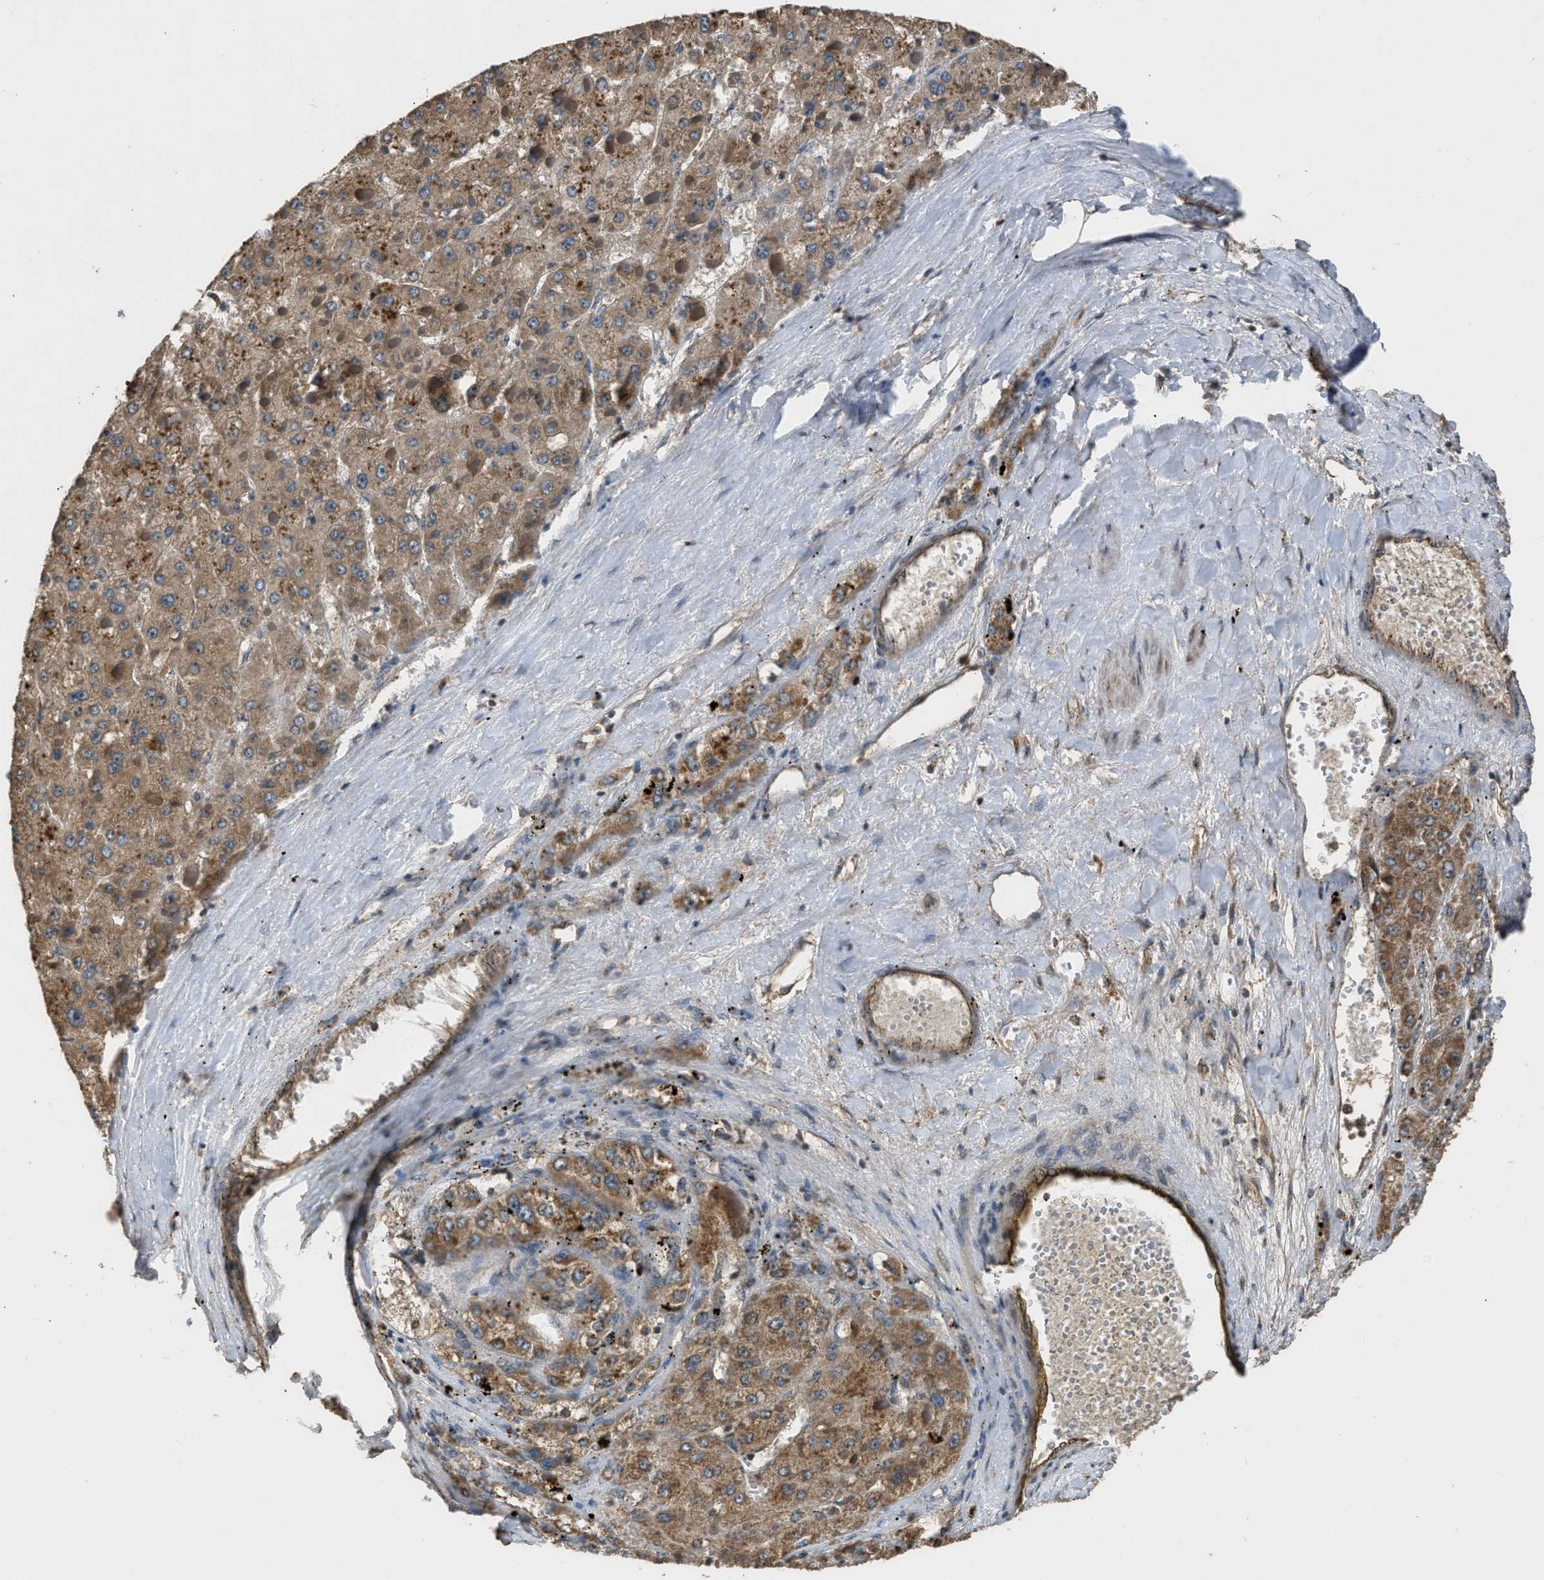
{"staining": {"intensity": "moderate", "quantity": ">75%", "location": "cytoplasmic/membranous"}, "tissue": "liver cancer", "cell_type": "Tumor cells", "image_type": "cancer", "snomed": [{"axis": "morphology", "description": "Carcinoma, Hepatocellular, NOS"}, {"axis": "topography", "description": "Liver"}], "caption": "Hepatocellular carcinoma (liver) stained with a brown dye demonstrates moderate cytoplasmic/membranous positive expression in about >75% of tumor cells.", "gene": "DENND6B", "patient": {"sex": "female", "age": 73}}